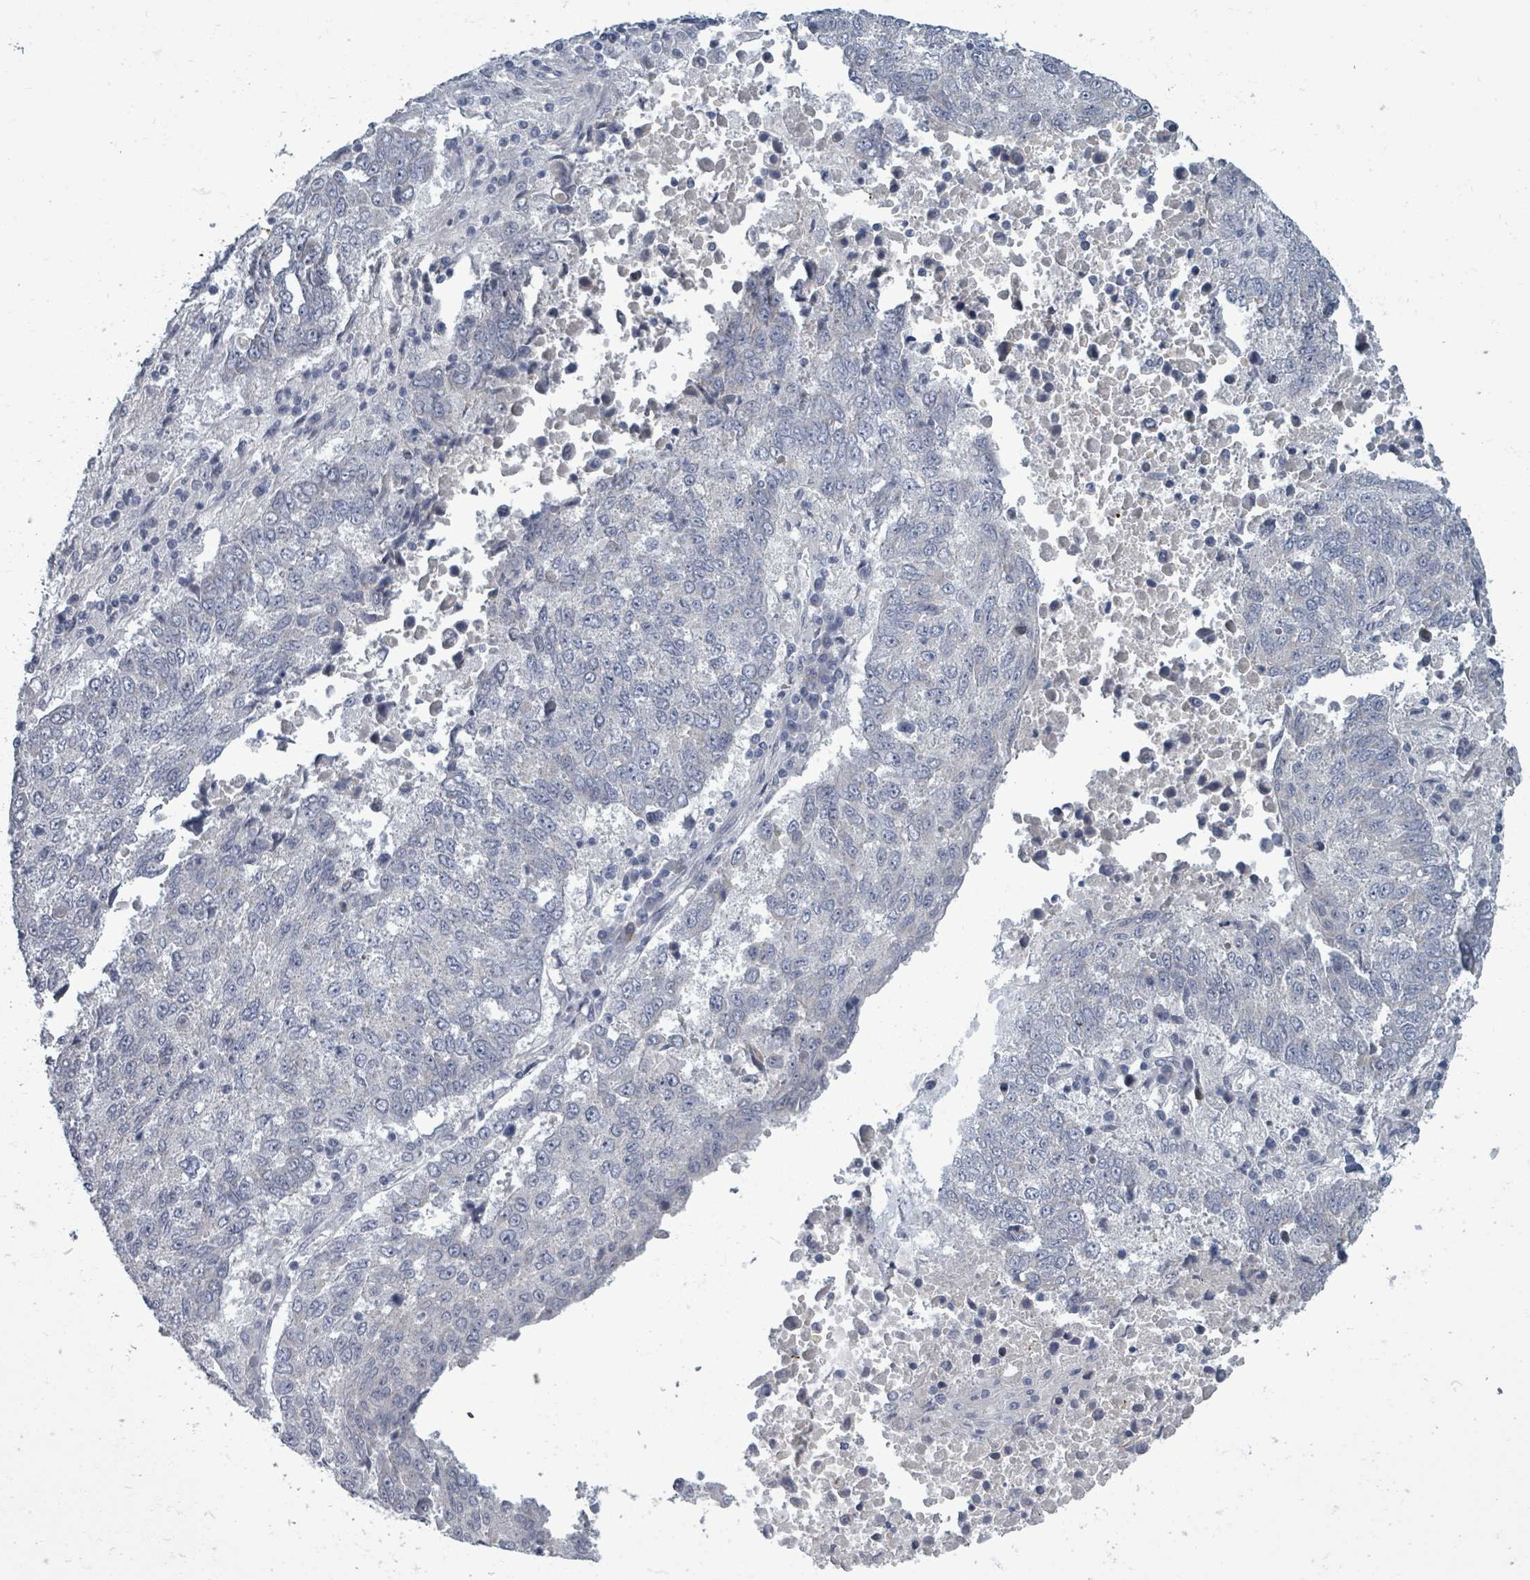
{"staining": {"intensity": "negative", "quantity": "none", "location": "none"}, "tissue": "lung cancer", "cell_type": "Tumor cells", "image_type": "cancer", "snomed": [{"axis": "morphology", "description": "Squamous cell carcinoma, NOS"}, {"axis": "topography", "description": "Lung"}], "caption": "A high-resolution histopathology image shows immunohistochemistry (IHC) staining of squamous cell carcinoma (lung), which reveals no significant staining in tumor cells.", "gene": "ASB12", "patient": {"sex": "male", "age": 73}}